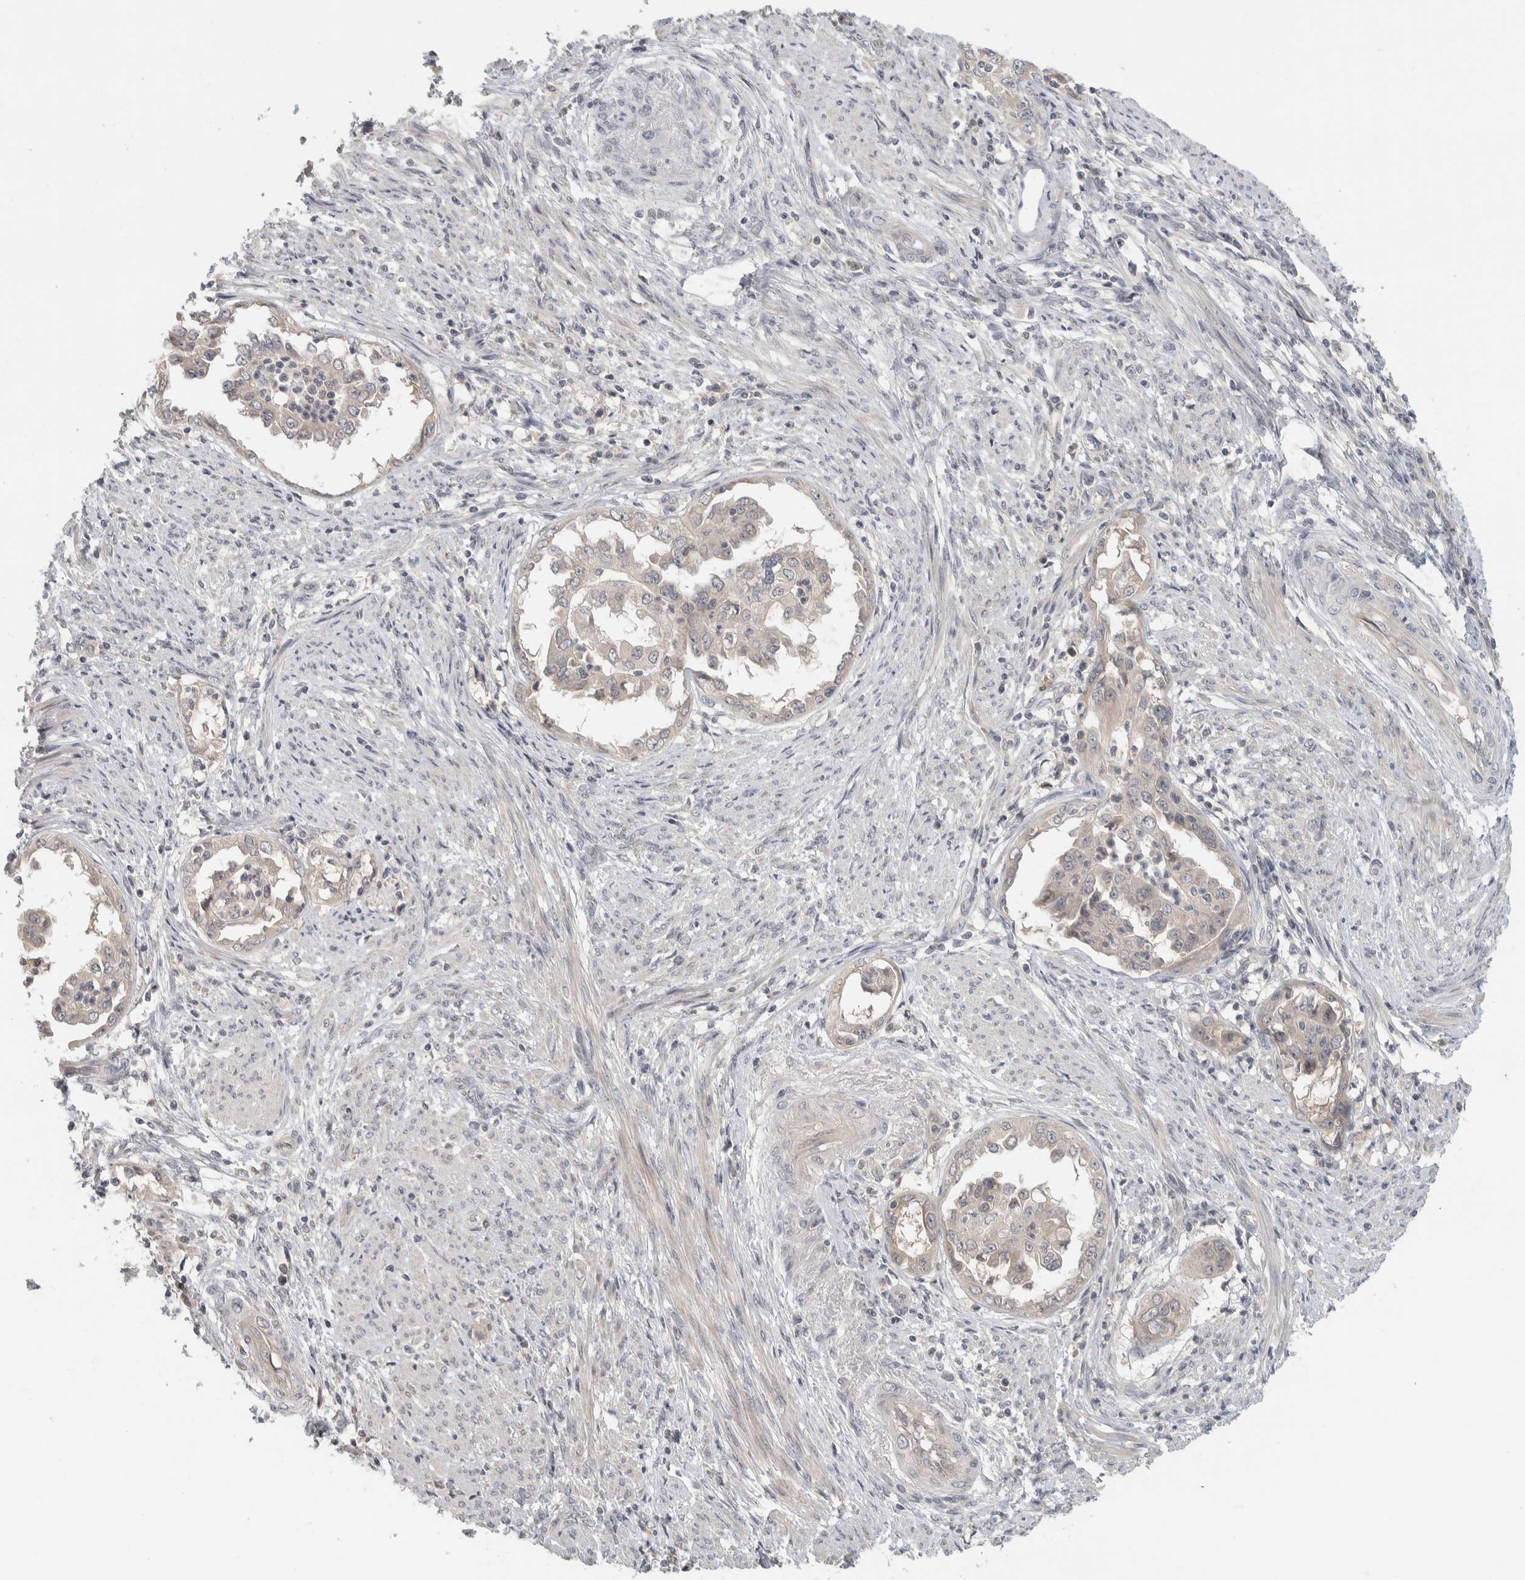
{"staining": {"intensity": "negative", "quantity": "none", "location": "none"}, "tissue": "endometrial cancer", "cell_type": "Tumor cells", "image_type": "cancer", "snomed": [{"axis": "morphology", "description": "Adenocarcinoma, NOS"}, {"axis": "topography", "description": "Endometrium"}], "caption": "Endometrial adenocarcinoma was stained to show a protein in brown. There is no significant staining in tumor cells.", "gene": "AFP", "patient": {"sex": "female", "age": 85}}